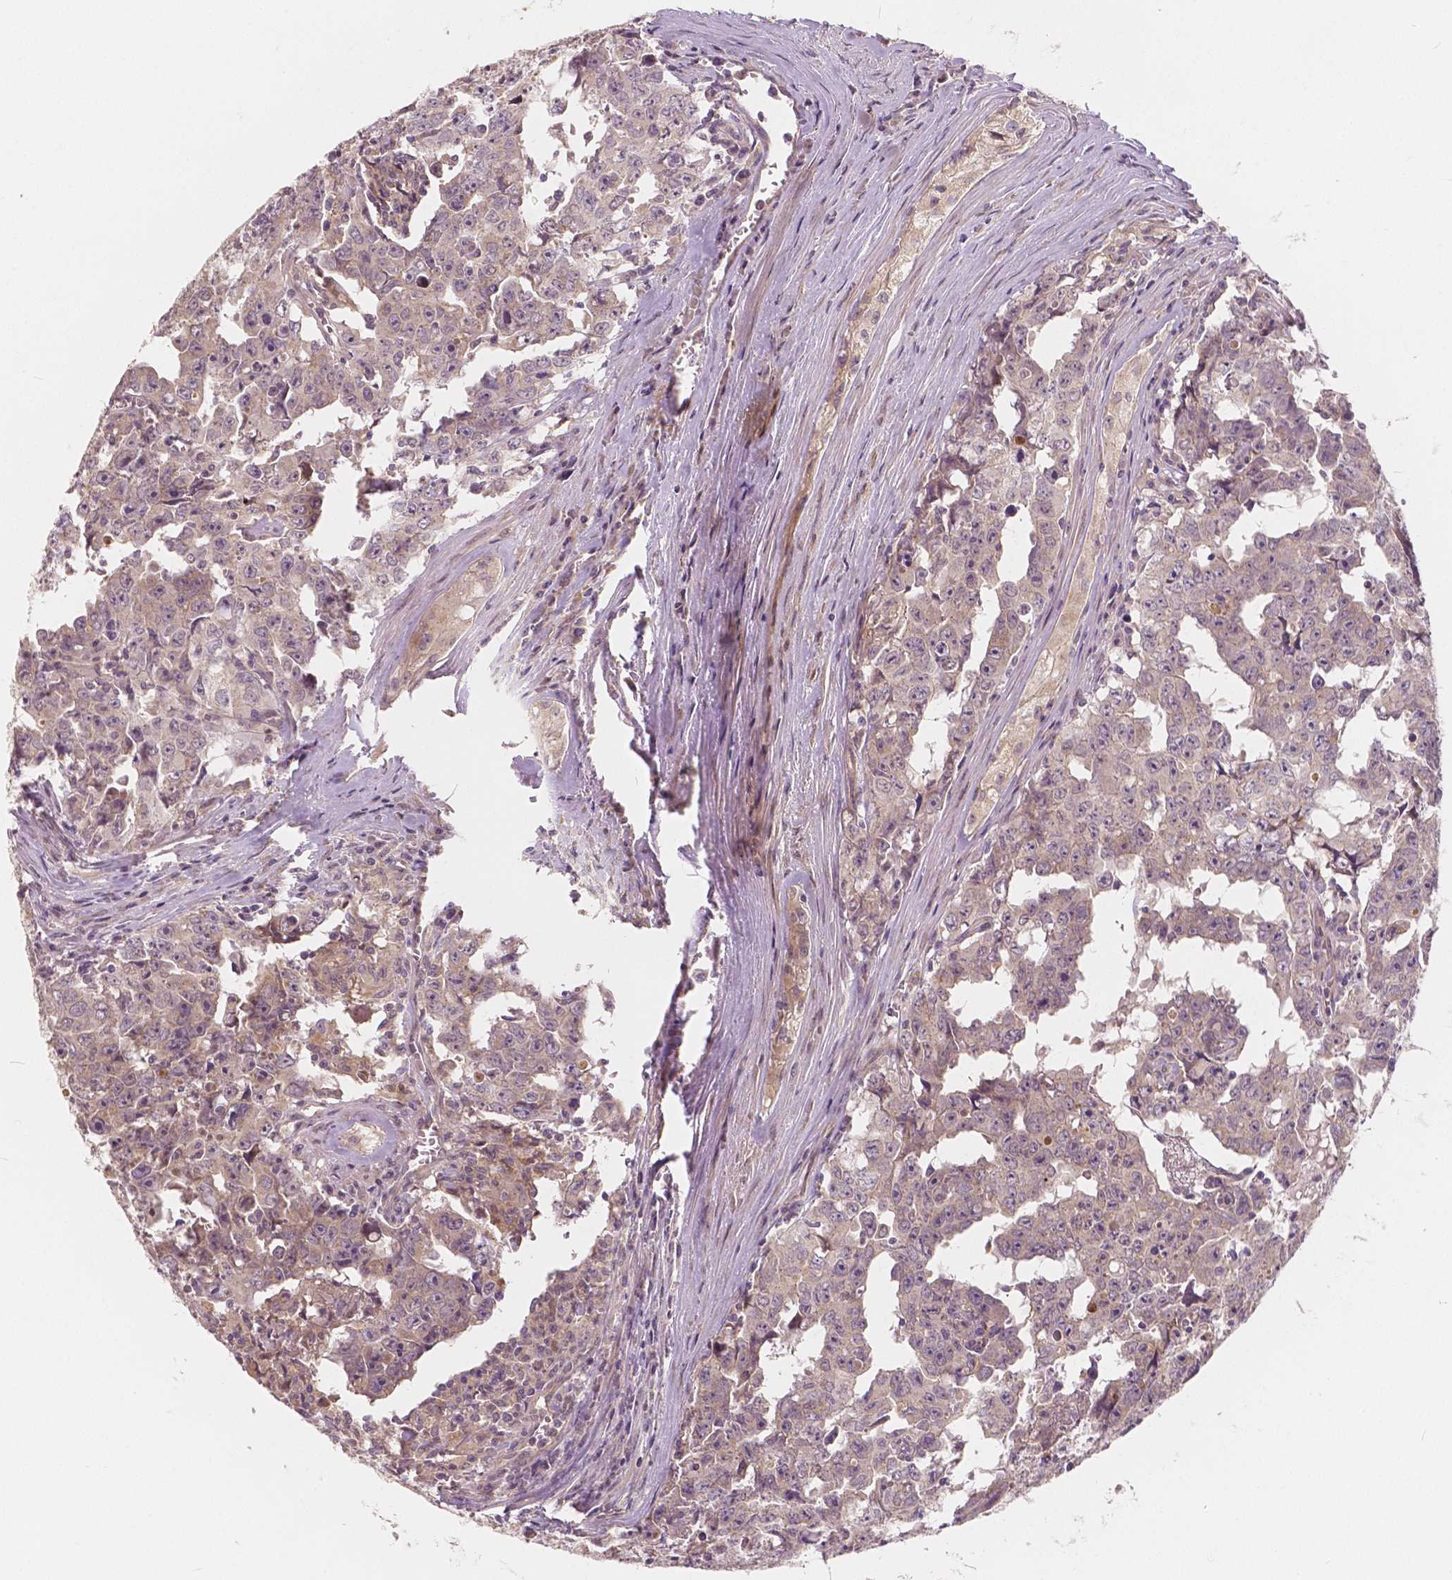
{"staining": {"intensity": "weak", "quantity": "<25%", "location": "cytoplasmic/membranous"}, "tissue": "testis cancer", "cell_type": "Tumor cells", "image_type": "cancer", "snomed": [{"axis": "morphology", "description": "Carcinoma, Embryonal, NOS"}, {"axis": "topography", "description": "Testis"}], "caption": "High power microscopy image of an IHC photomicrograph of testis cancer (embryonal carcinoma), revealing no significant positivity in tumor cells.", "gene": "SNX12", "patient": {"sex": "male", "age": 22}}